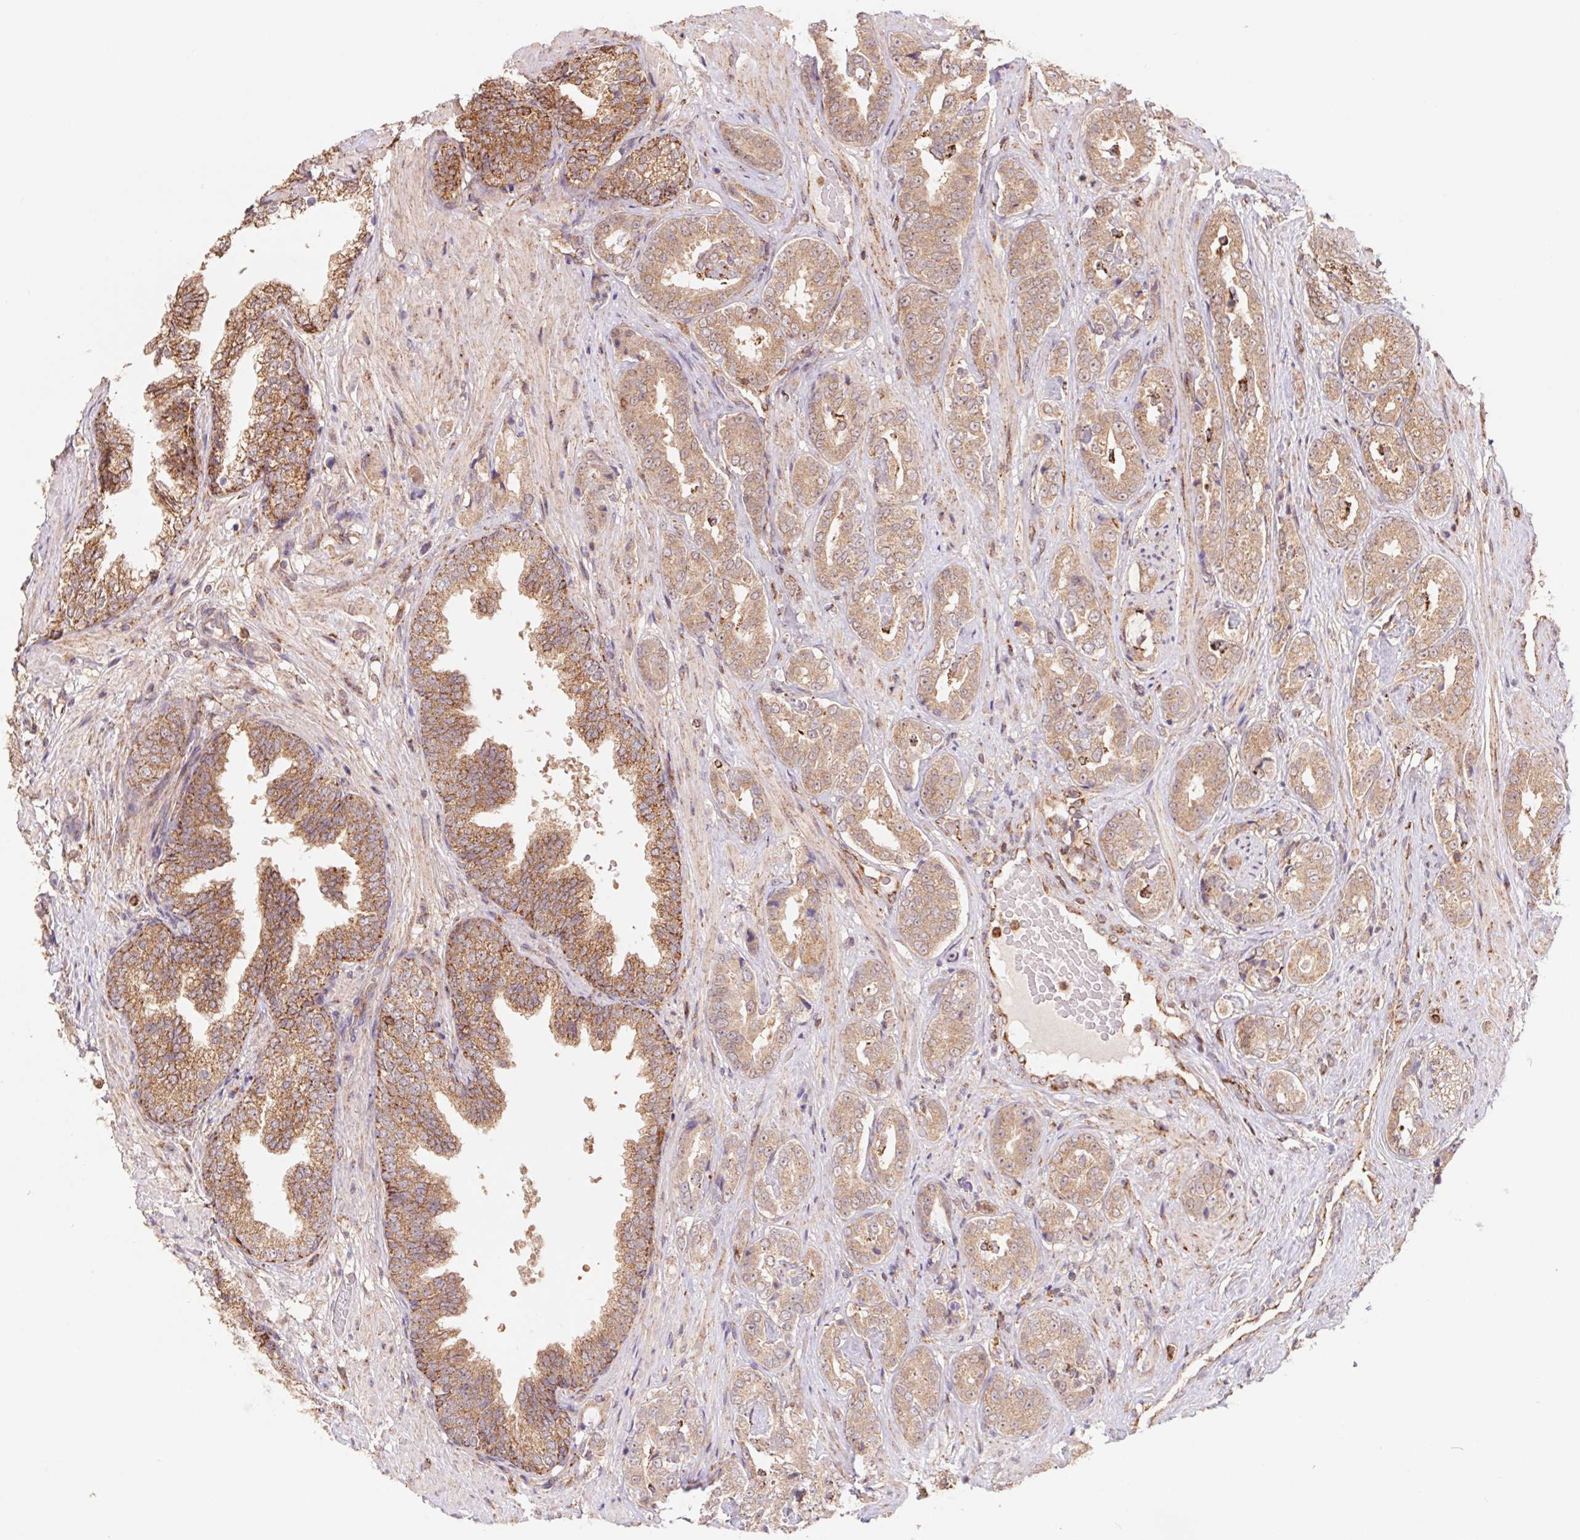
{"staining": {"intensity": "moderate", "quantity": ">75%", "location": "cytoplasmic/membranous"}, "tissue": "prostate cancer", "cell_type": "Tumor cells", "image_type": "cancer", "snomed": [{"axis": "morphology", "description": "Adenocarcinoma, High grade"}, {"axis": "topography", "description": "Prostate"}], "caption": "IHC of human prostate cancer (high-grade adenocarcinoma) displays medium levels of moderate cytoplasmic/membranous staining in about >75% of tumor cells.", "gene": "URM1", "patient": {"sex": "male", "age": 71}}